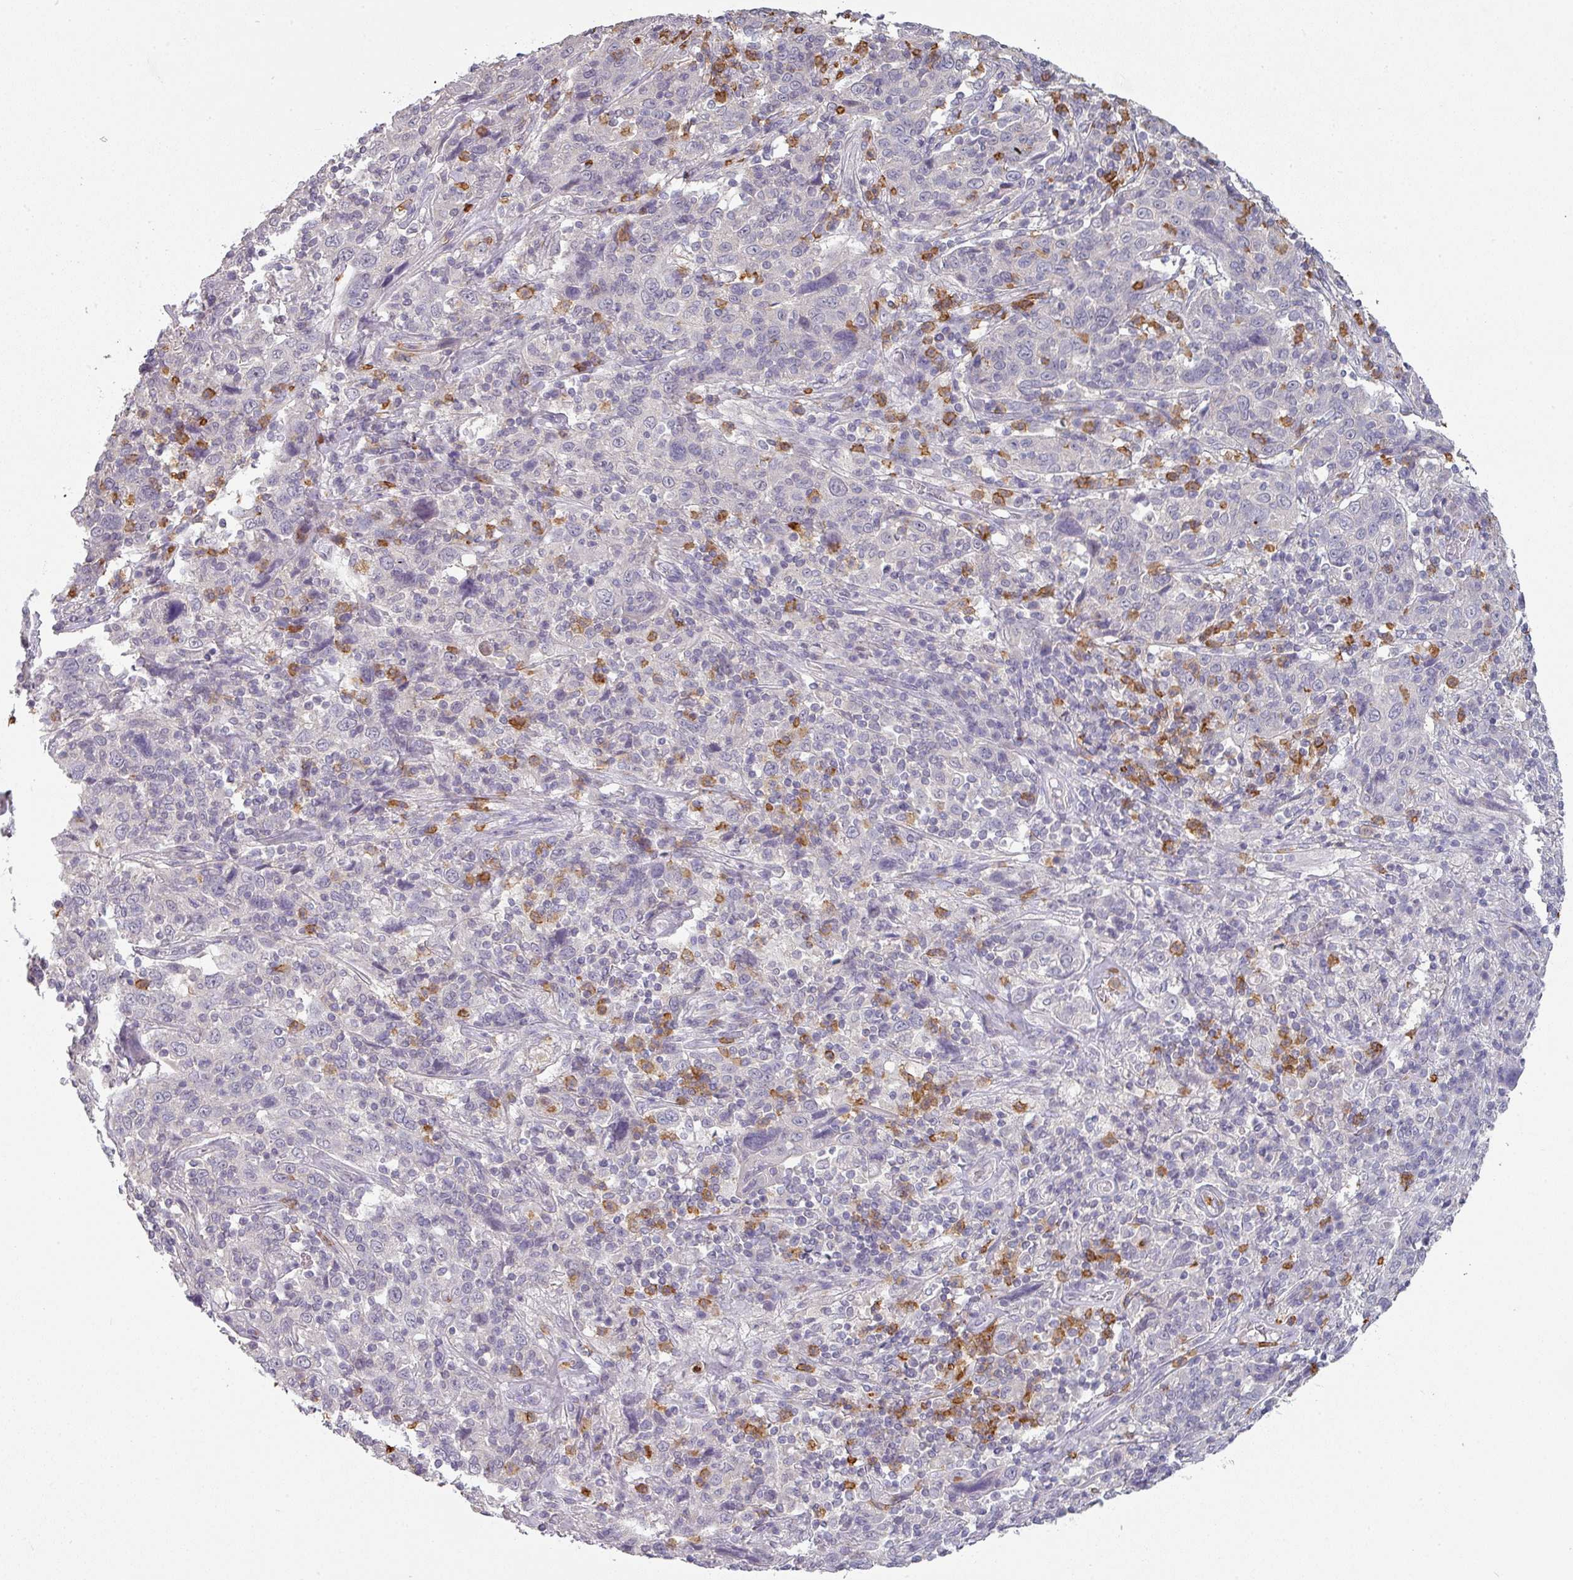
{"staining": {"intensity": "negative", "quantity": "none", "location": "none"}, "tissue": "cervical cancer", "cell_type": "Tumor cells", "image_type": "cancer", "snomed": [{"axis": "morphology", "description": "Squamous cell carcinoma, NOS"}, {"axis": "topography", "description": "Cervix"}], "caption": "Tumor cells show no significant protein expression in squamous cell carcinoma (cervical). The staining is performed using DAB brown chromogen with nuclei counter-stained in using hematoxylin.", "gene": "MAGEC3", "patient": {"sex": "female", "age": 46}}